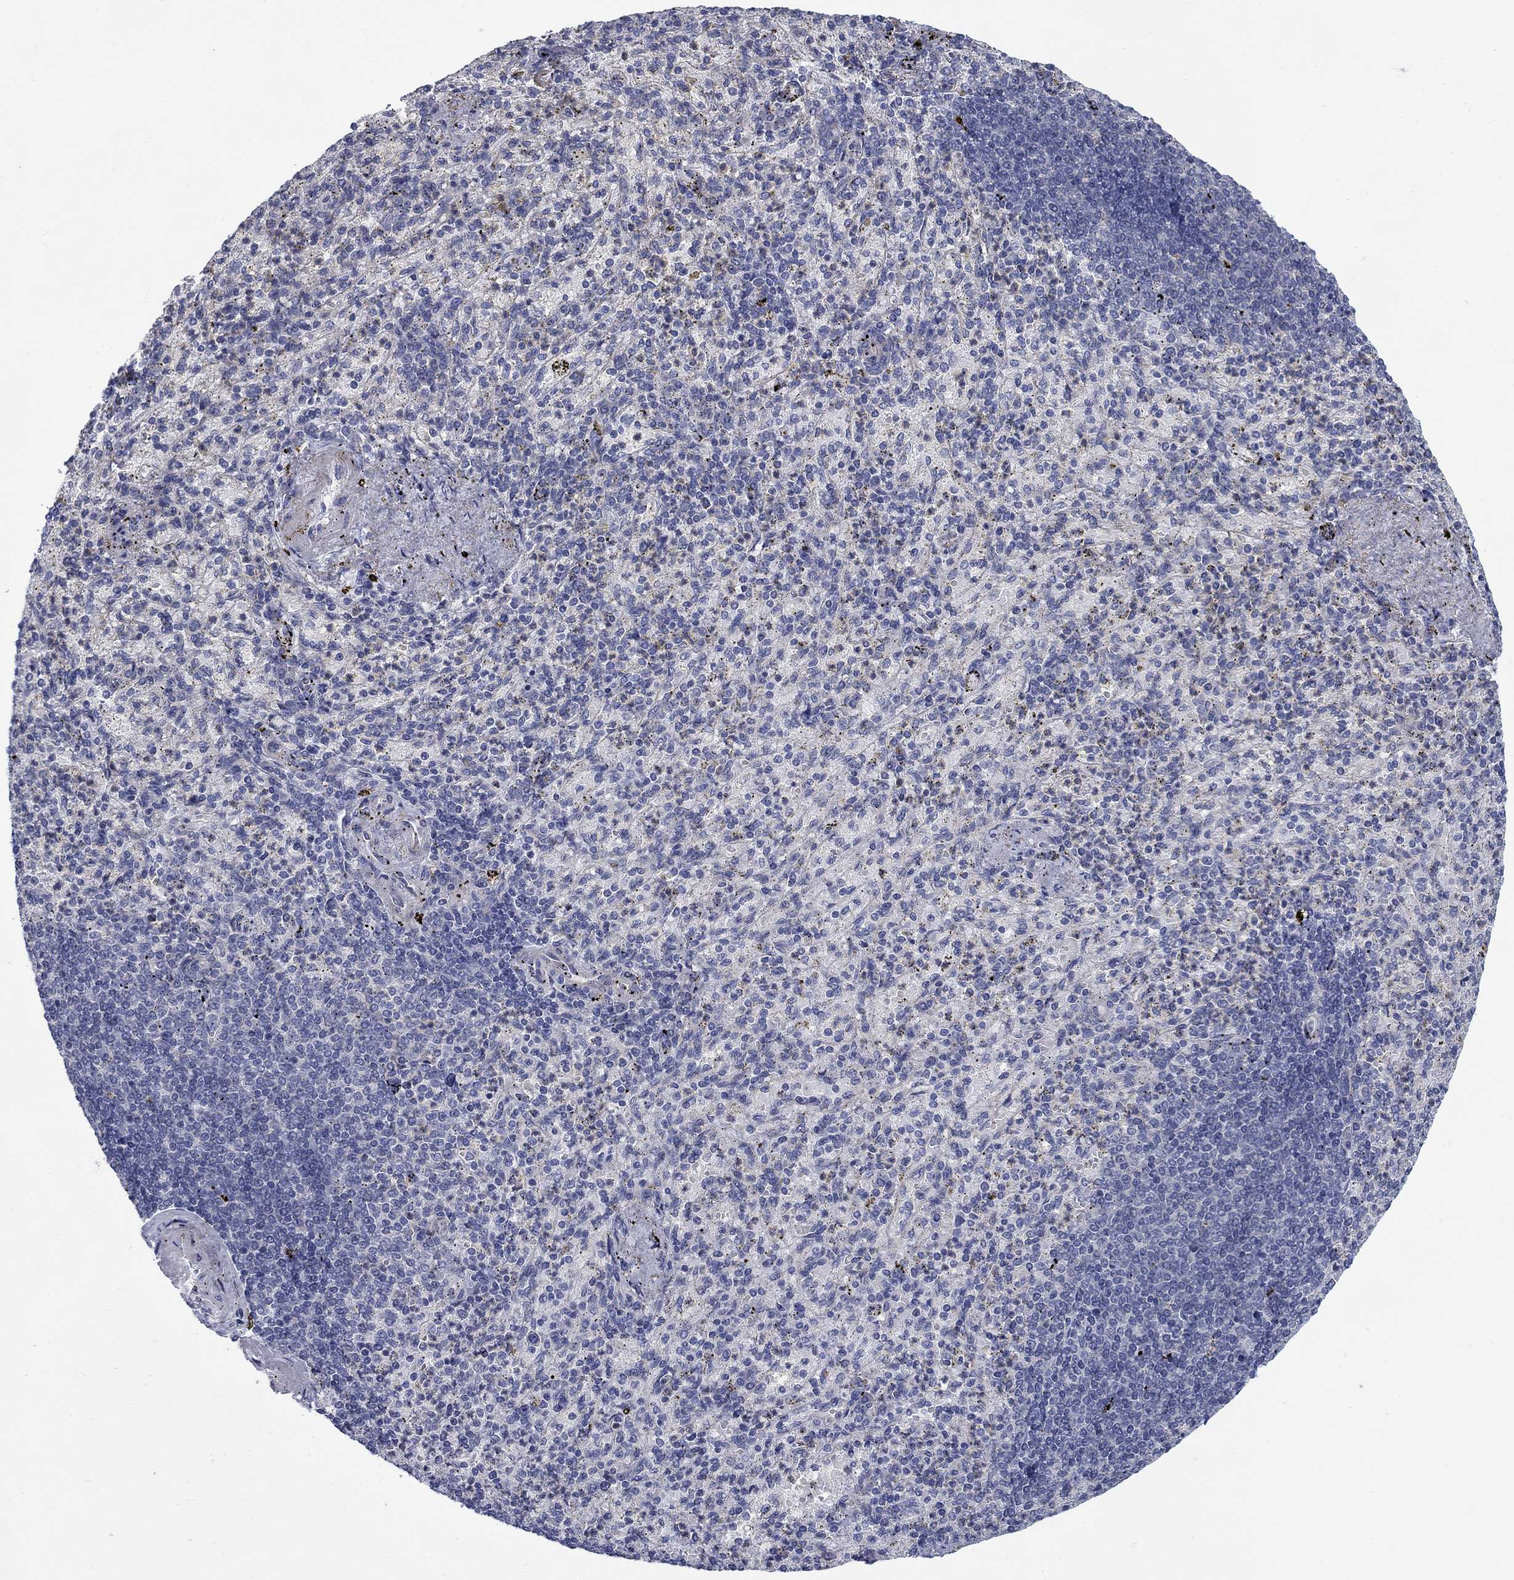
{"staining": {"intensity": "negative", "quantity": "none", "location": "none"}, "tissue": "spleen", "cell_type": "Cells in red pulp", "image_type": "normal", "snomed": [{"axis": "morphology", "description": "Normal tissue, NOS"}, {"axis": "topography", "description": "Spleen"}], "caption": "The immunohistochemistry (IHC) photomicrograph has no significant positivity in cells in red pulp of spleen.", "gene": "FXR1", "patient": {"sex": "female", "age": 74}}